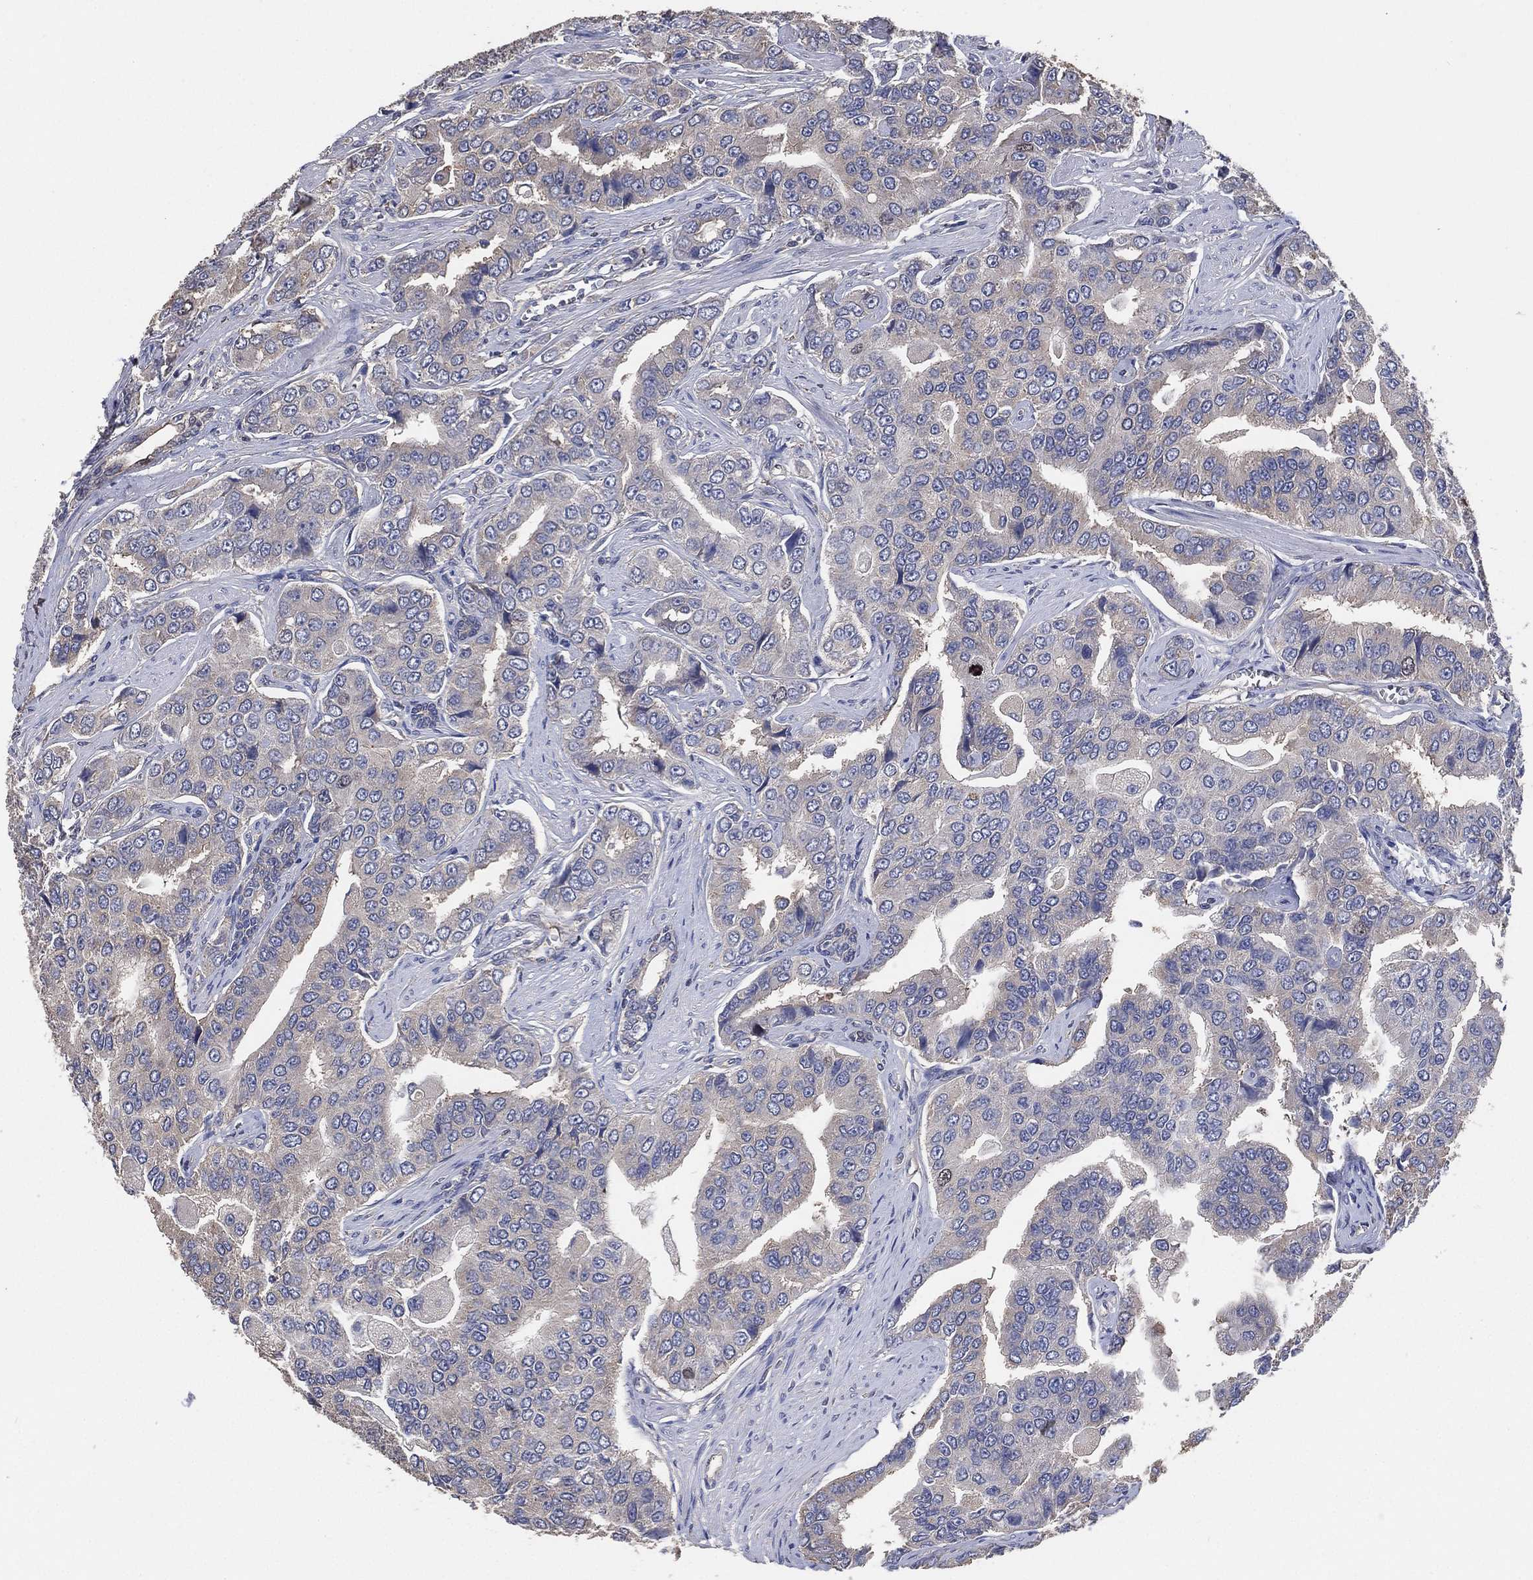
{"staining": {"intensity": "negative", "quantity": "none", "location": "none"}, "tissue": "prostate cancer", "cell_type": "Tumor cells", "image_type": "cancer", "snomed": [{"axis": "morphology", "description": "Adenocarcinoma, NOS"}, {"axis": "topography", "description": "Prostate and seminal vesicle, NOS"}, {"axis": "topography", "description": "Prostate"}], "caption": "DAB (3,3'-diaminobenzidine) immunohistochemical staining of human adenocarcinoma (prostate) shows no significant positivity in tumor cells.", "gene": "KLK5", "patient": {"sex": "male", "age": 69}}